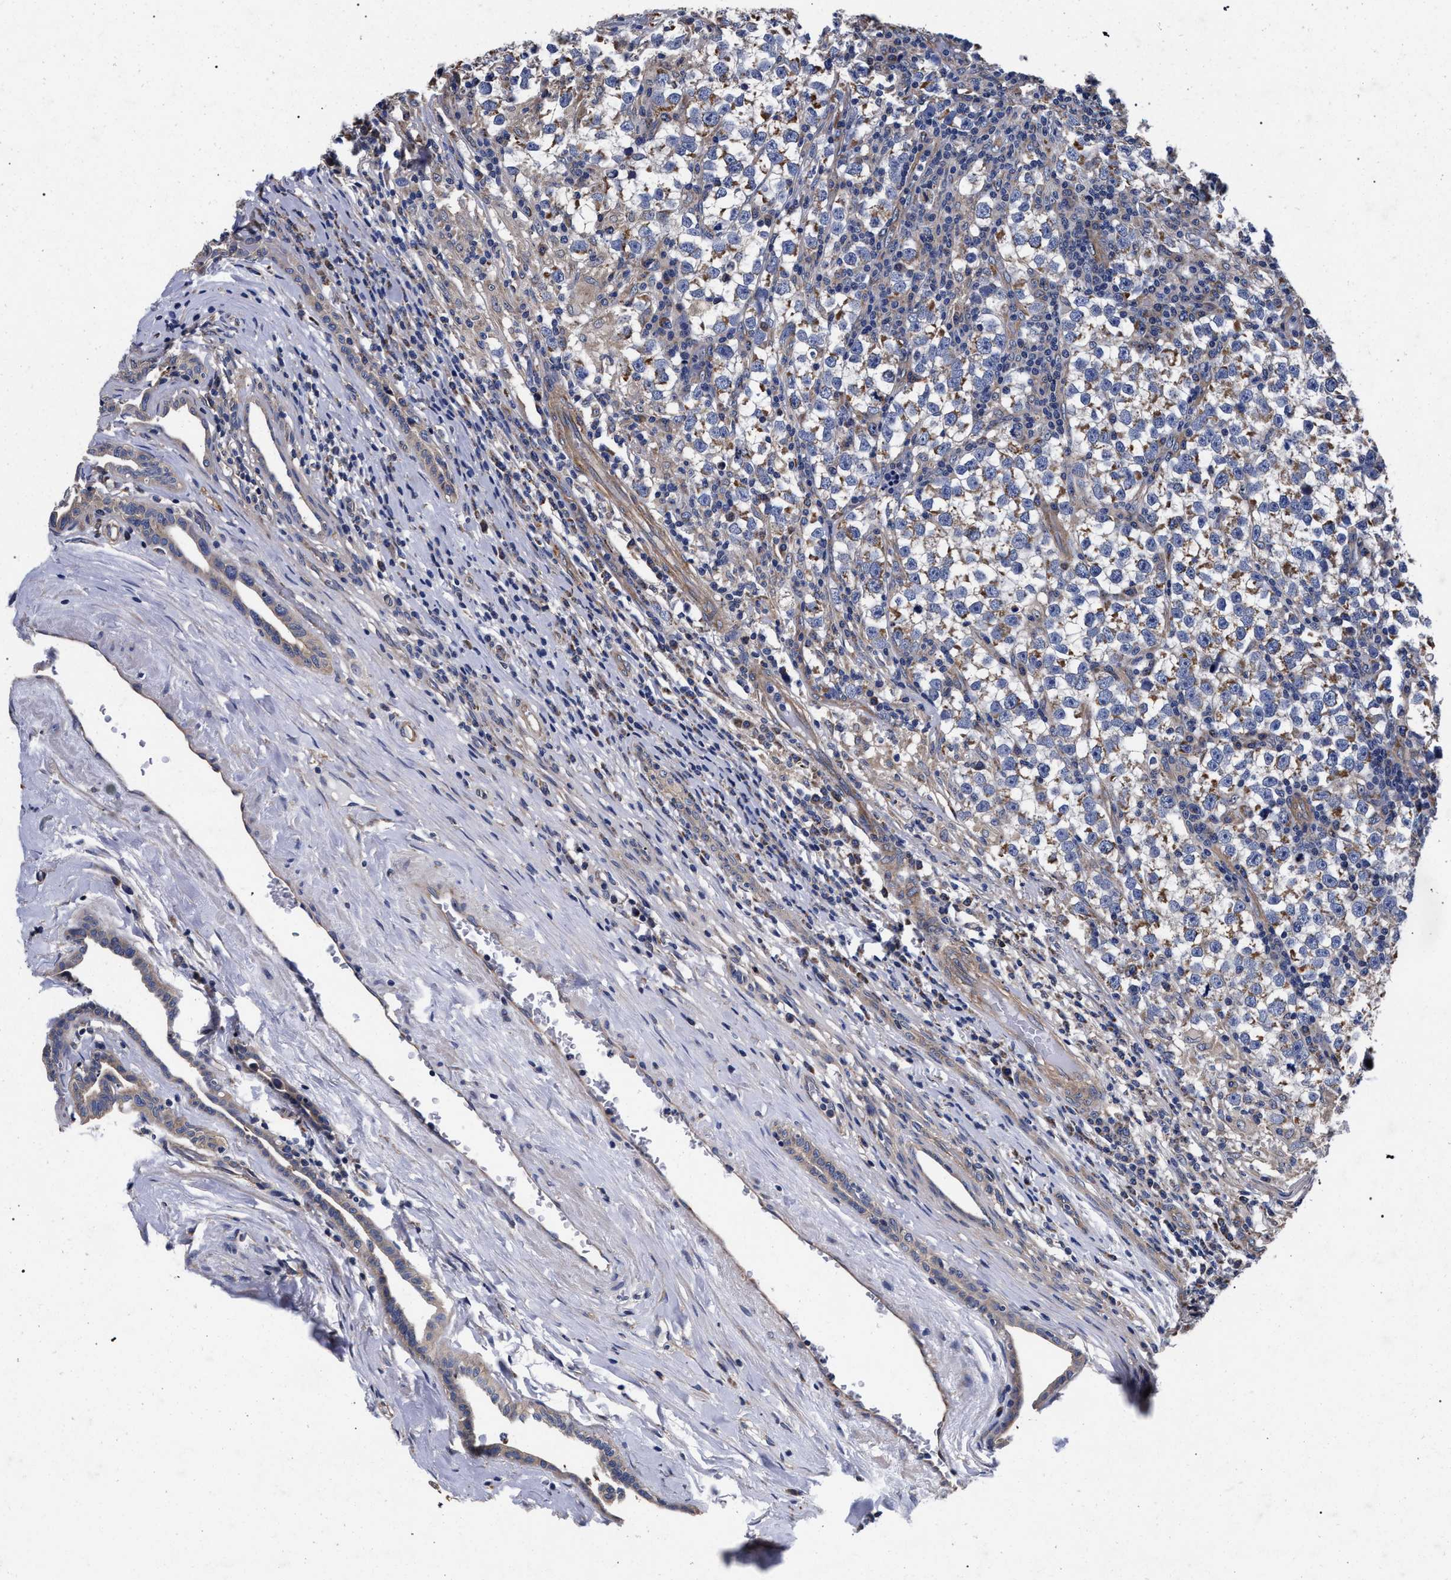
{"staining": {"intensity": "moderate", "quantity": ">75%", "location": "cytoplasmic/membranous"}, "tissue": "testis cancer", "cell_type": "Tumor cells", "image_type": "cancer", "snomed": [{"axis": "morphology", "description": "Normal tissue, NOS"}, {"axis": "morphology", "description": "Seminoma, NOS"}, {"axis": "topography", "description": "Testis"}], "caption": "Human testis cancer (seminoma) stained for a protein (brown) reveals moderate cytoplasmic/membranous positive expression in about >75% of tumor cells.", "gene": "CFAP95", "patient": {"sex": "male", "age": 43}}